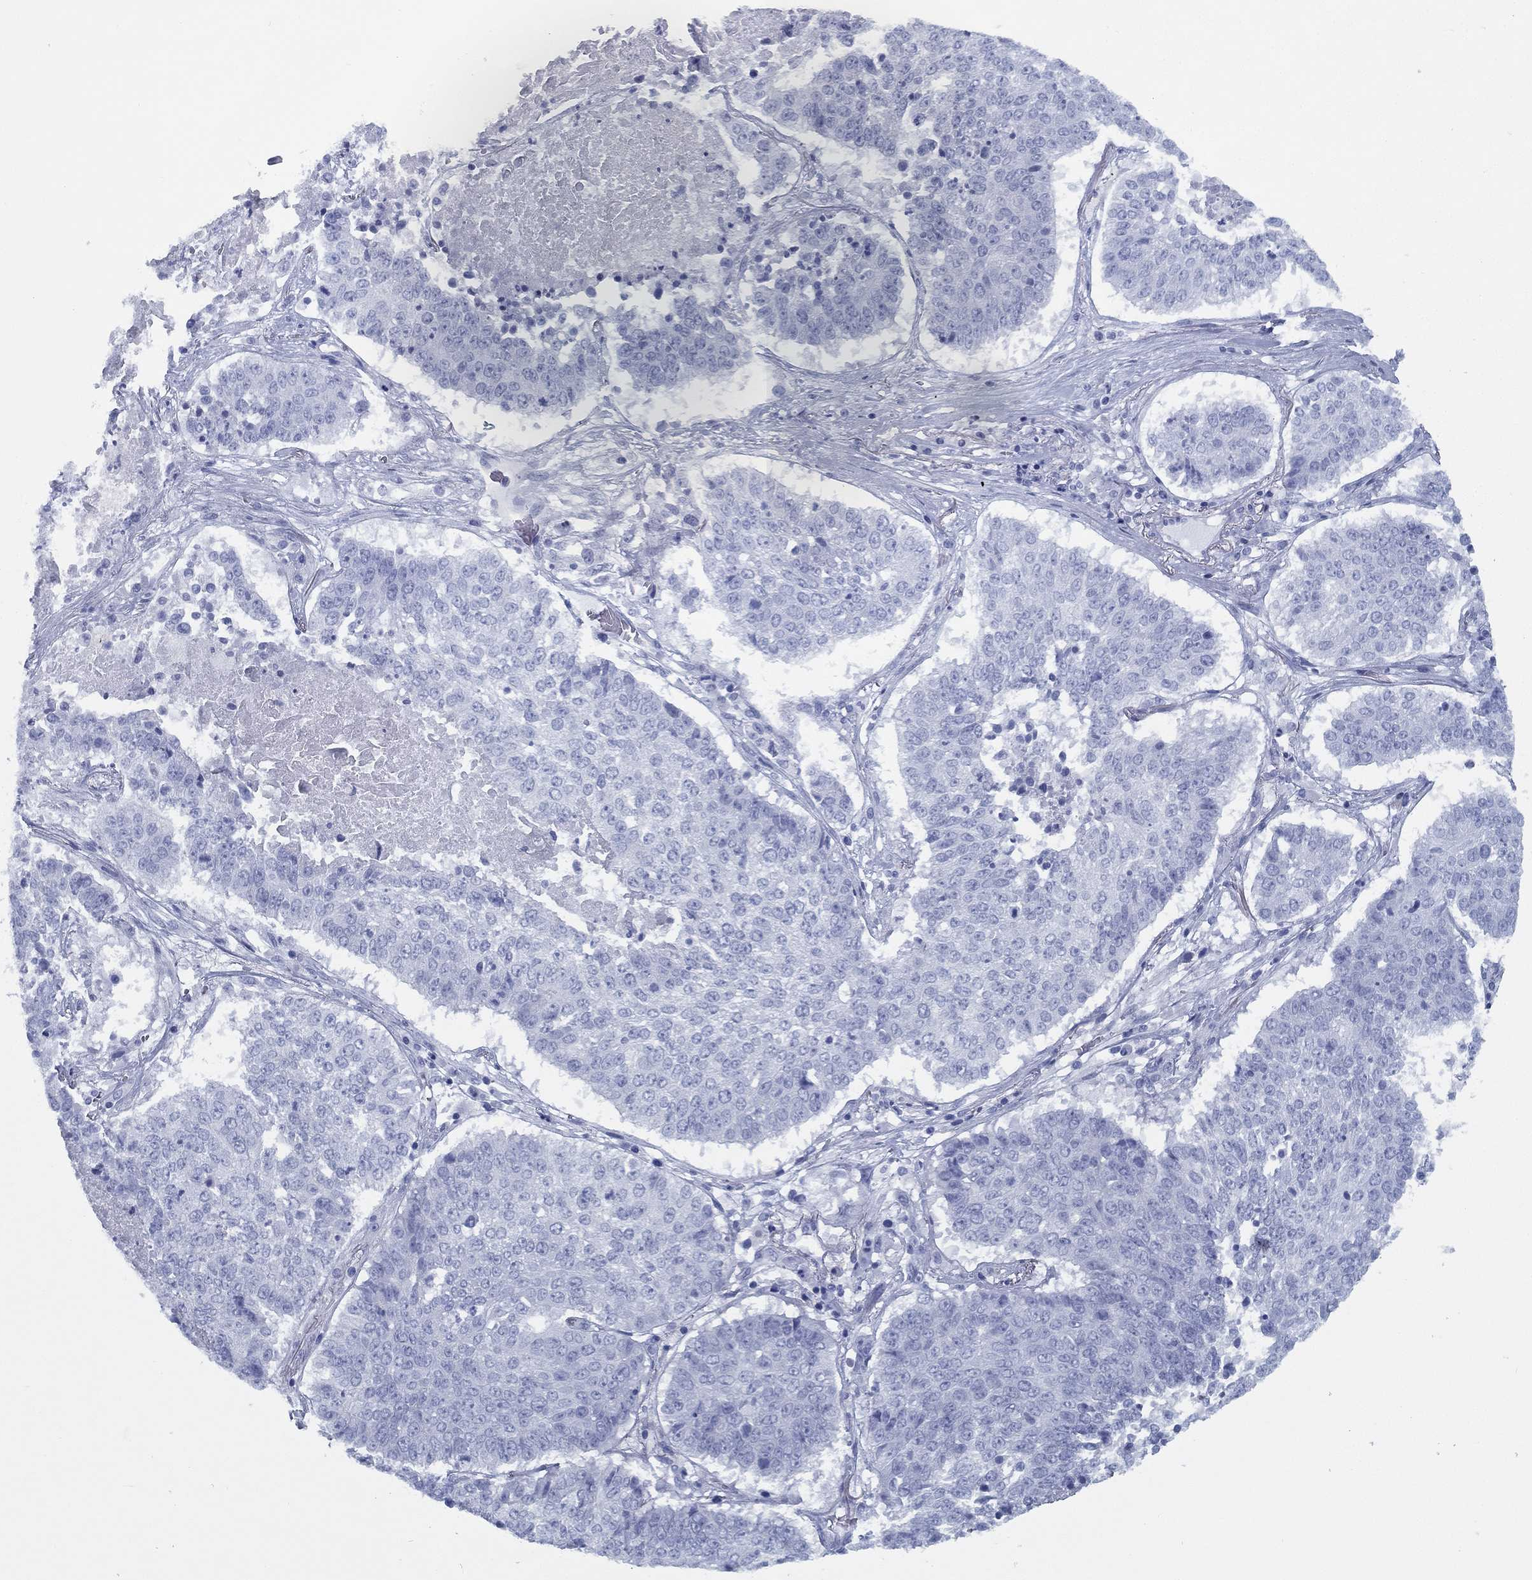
{"staining": {"intensity": "negative", "quantity": "none", "location": "none"}, "tissue": "lung cancer", "cell_type": "Tumor cells", "image_type": "cancer", "snomed": [{"axis": "morphology", "description": "Squamous cell carcinoma, NOS"}, {"axis": "topography", "description": "Lung"}], "caption": "Image shows no protein expression in tumor cells of squamous cell carcinoma (lung) tissue. (DAB (3,3'-diaminobenzidine) immunohistochemistry (IHC) with hematoxylin counter stain).", "gene": "TMEM252", "patient": {"sex": "male", "age": 64}}